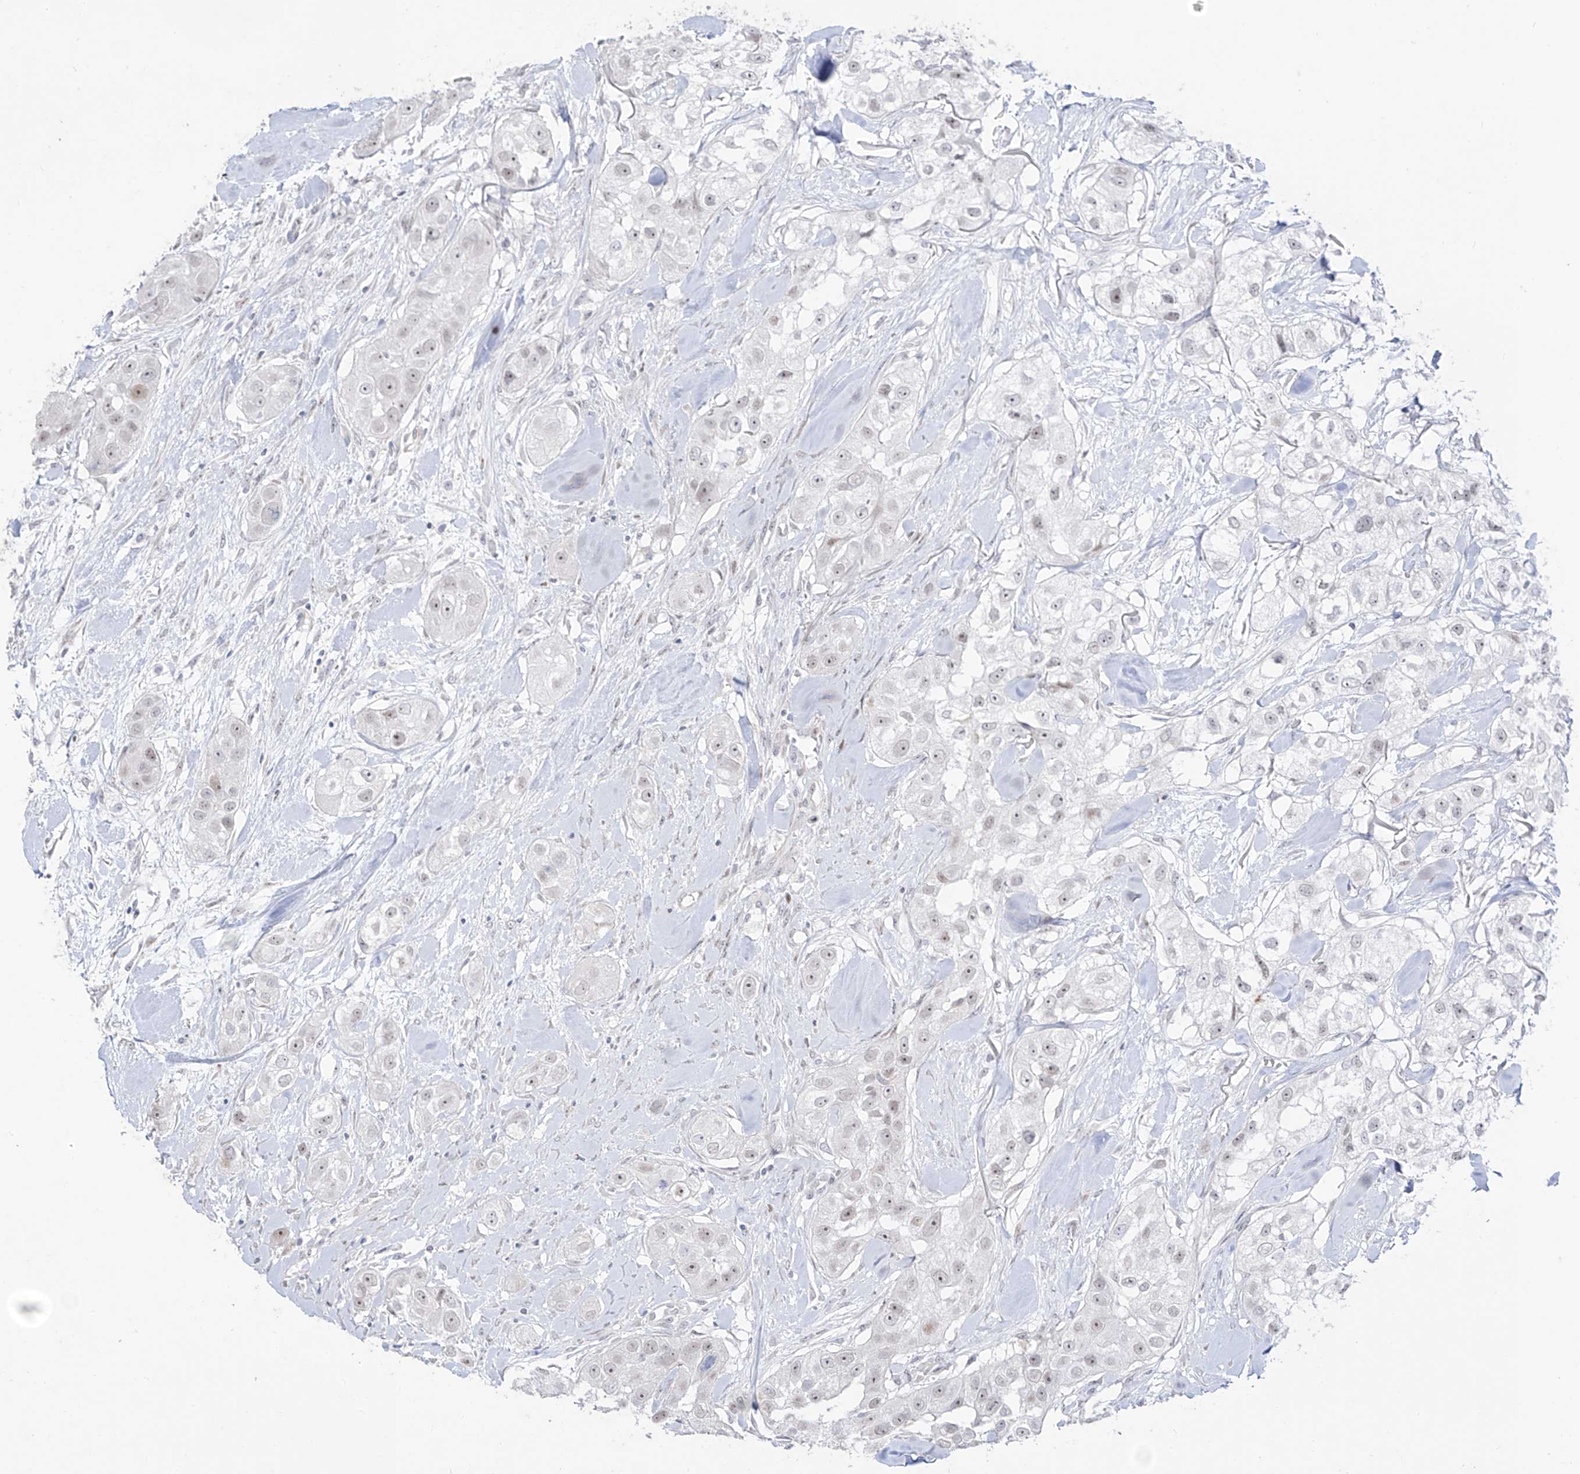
{"staining": {"intensity": "weak", "quantity": "25%-75%", "location": "nuclear"}, "tissue": "head and neck cancer", "cell_type": "Tumor cells", "image_type": "cancer", "snomed": [{"axis": "morphology", "description": "Normal tissue, NOS"}, {"axis": "morphology", "description": "Squamous cell carcinoma, NOS"}, {"axis": "topography", "description": "Skeletal muscle"}, {"axis": "topography", "description": "Head-Neck"}], "caption": "Protein staining of head and neck cancer (squamous cell carcinoma) tissue shows weak nuclear positivity in approximately 25%-75% of tumor cells.", "gene": "ZNF180", "patient": {"sex": "male", "age": 51}}